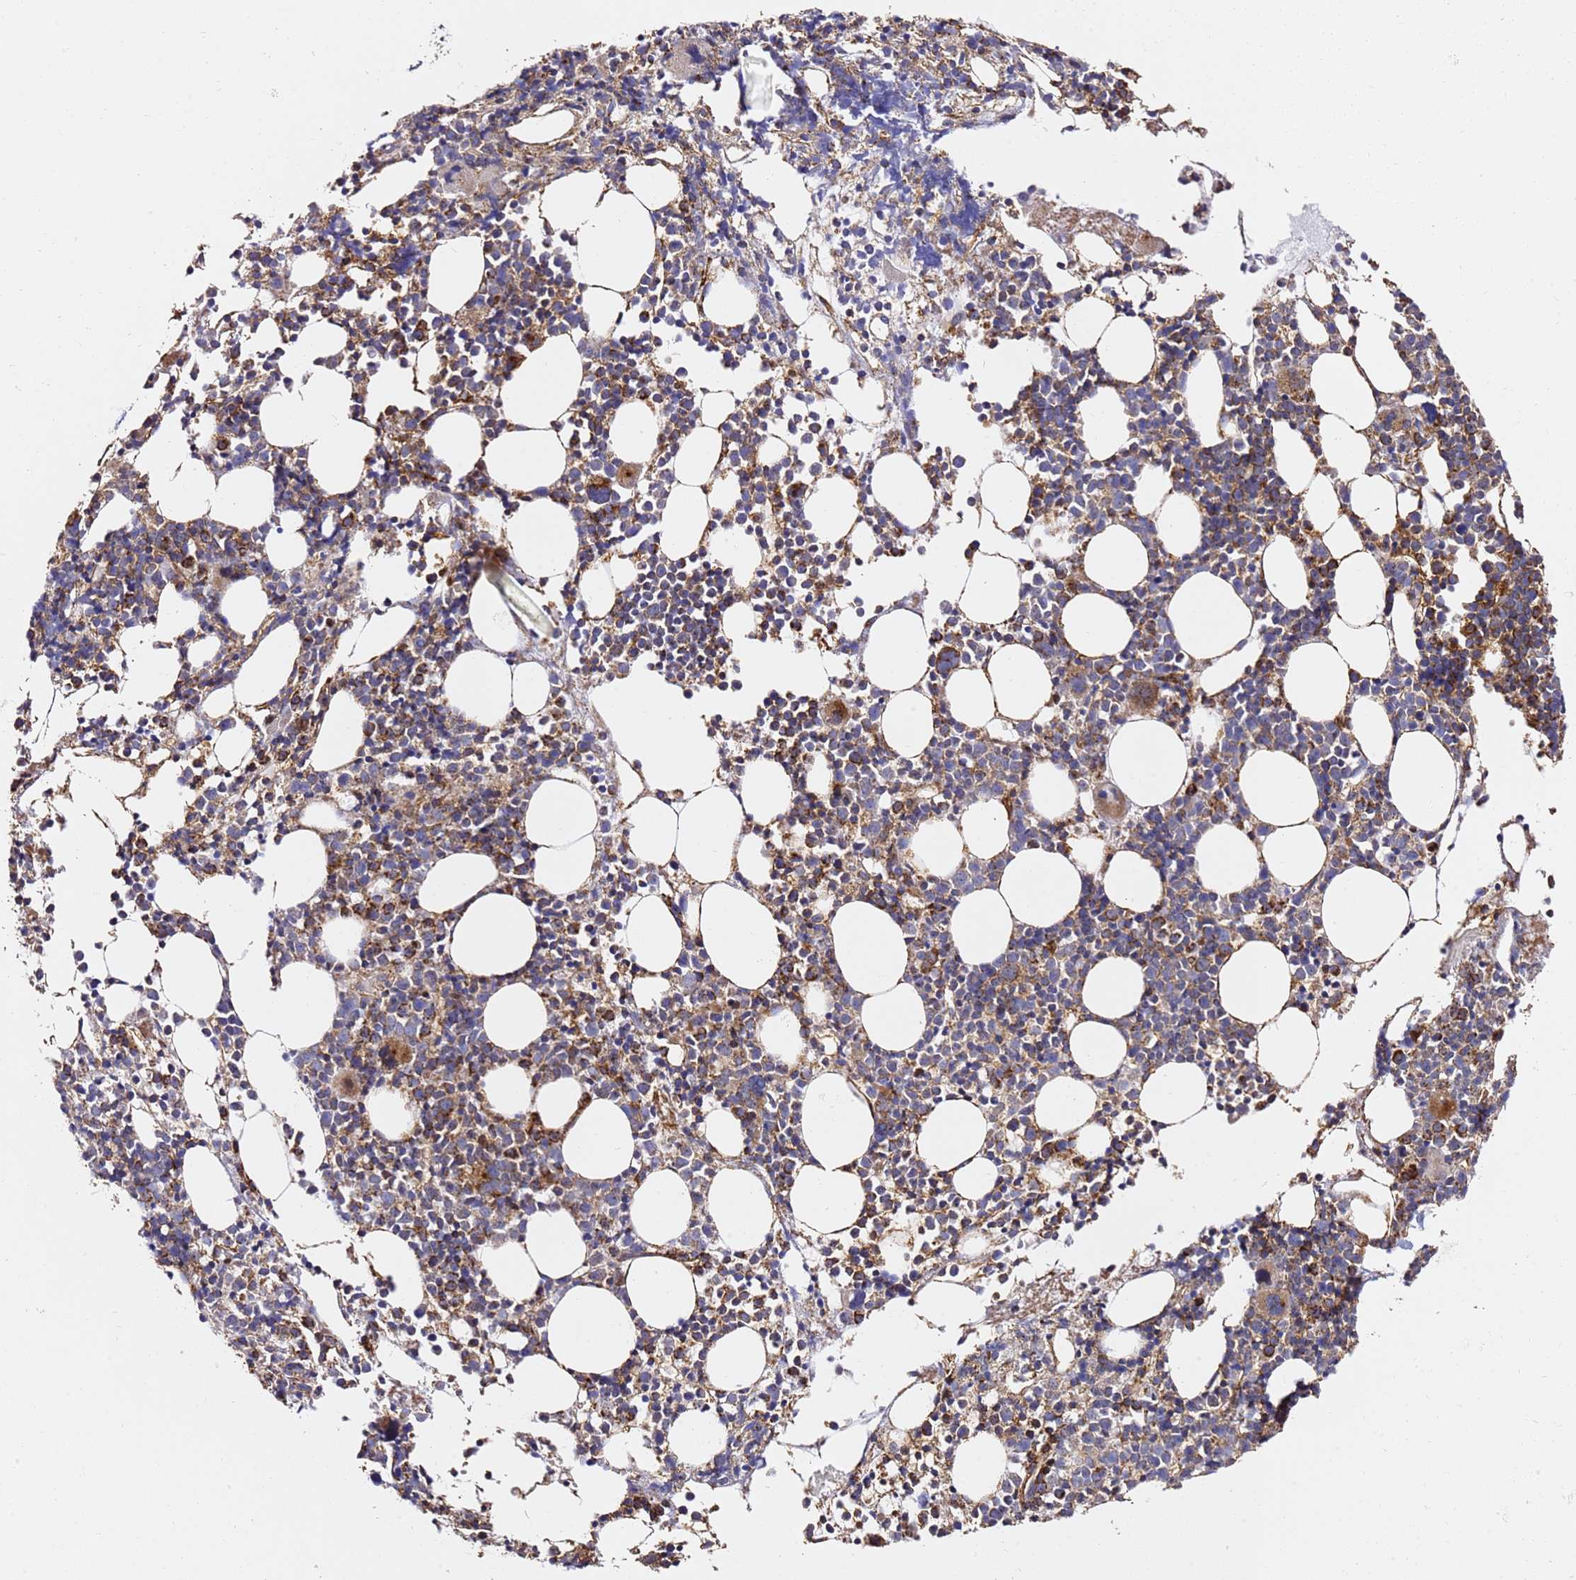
{"staining": {"intensity": "moderate", "quantity": "25%-75%", "location": "cytoplasmic/membranous"}, "tissue": "bone marrow", "cell_type": "Hematopoietic cells", "image_type": "normal", "snomed": [{"axis": "morphology", "description": "Normal tissue, NOS"}, {"axis": "topography", "description": "Bone marrow"}], "caption": "This photomicrograph reveals immunohistochemistry staining of benign bone marrow, with medium moderate cytoplasmic/membranous staining in approximately 25%-75% of hematopoietic cells.", "gene": "NDUFA3", "patient": {"sex": "female", "age": 48}}